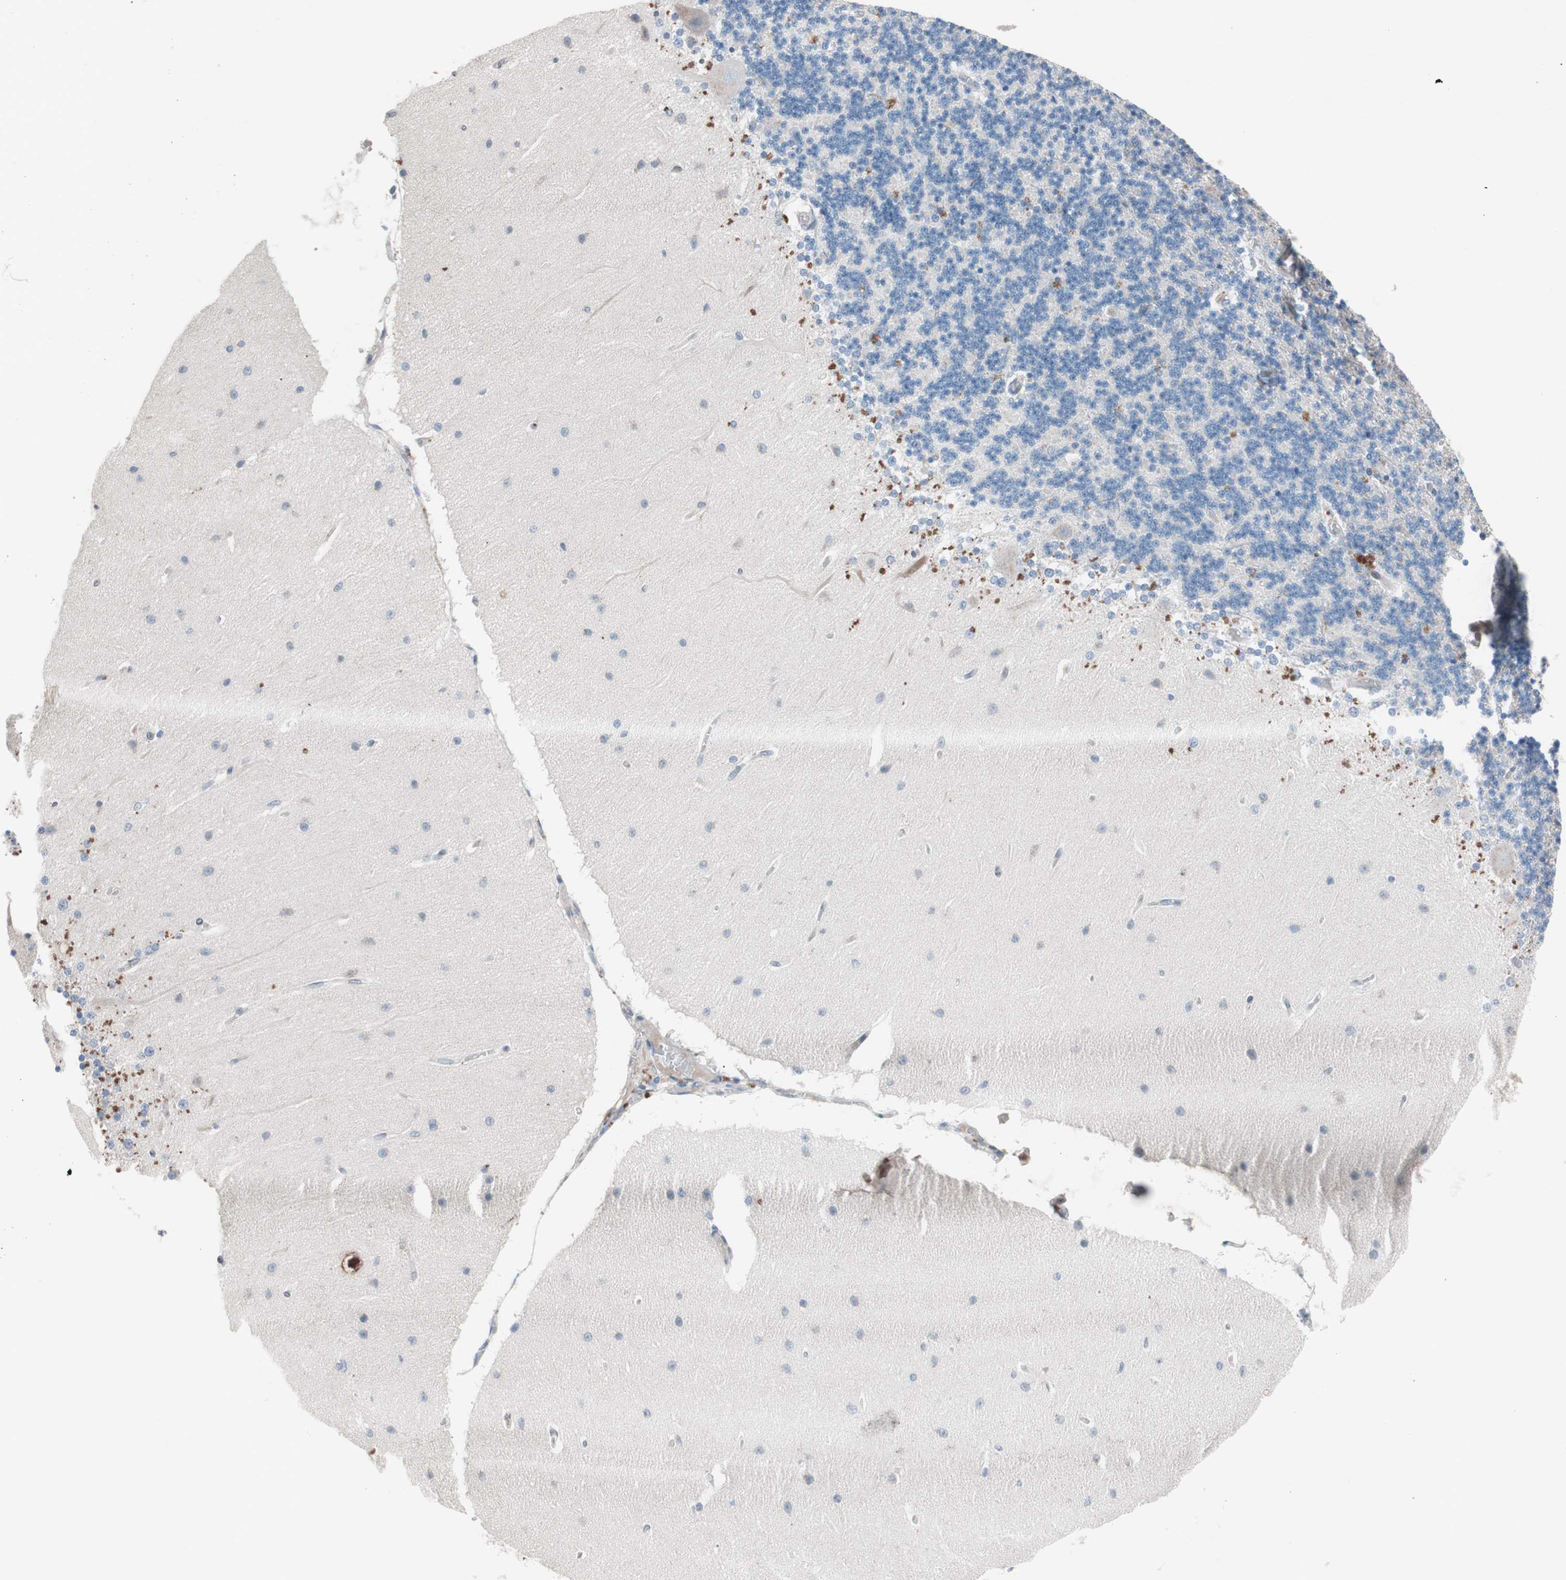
{"staining": {"intensity": "moderate", "quantity": "<25%", "location": "cytoplasmic/membranous"}, "tissue": "cerebellum", "cell_type": "Cells in granular layer", "image_type": "normal", "snomed": [{"axis": "morphology", "description": "Normal tissue, NOS"}, {"axis": "topography", "description": "Cerebellum"}], "caption": "This image exhibits immunohistochemistry (IHC) staining of benign human cerebellum, with low moderate cytoplasmic/membranous expression in approximately <25% of cells in granular layer.", "gene": "GRB7", "patient": {"sex": "female", "age": 54}}